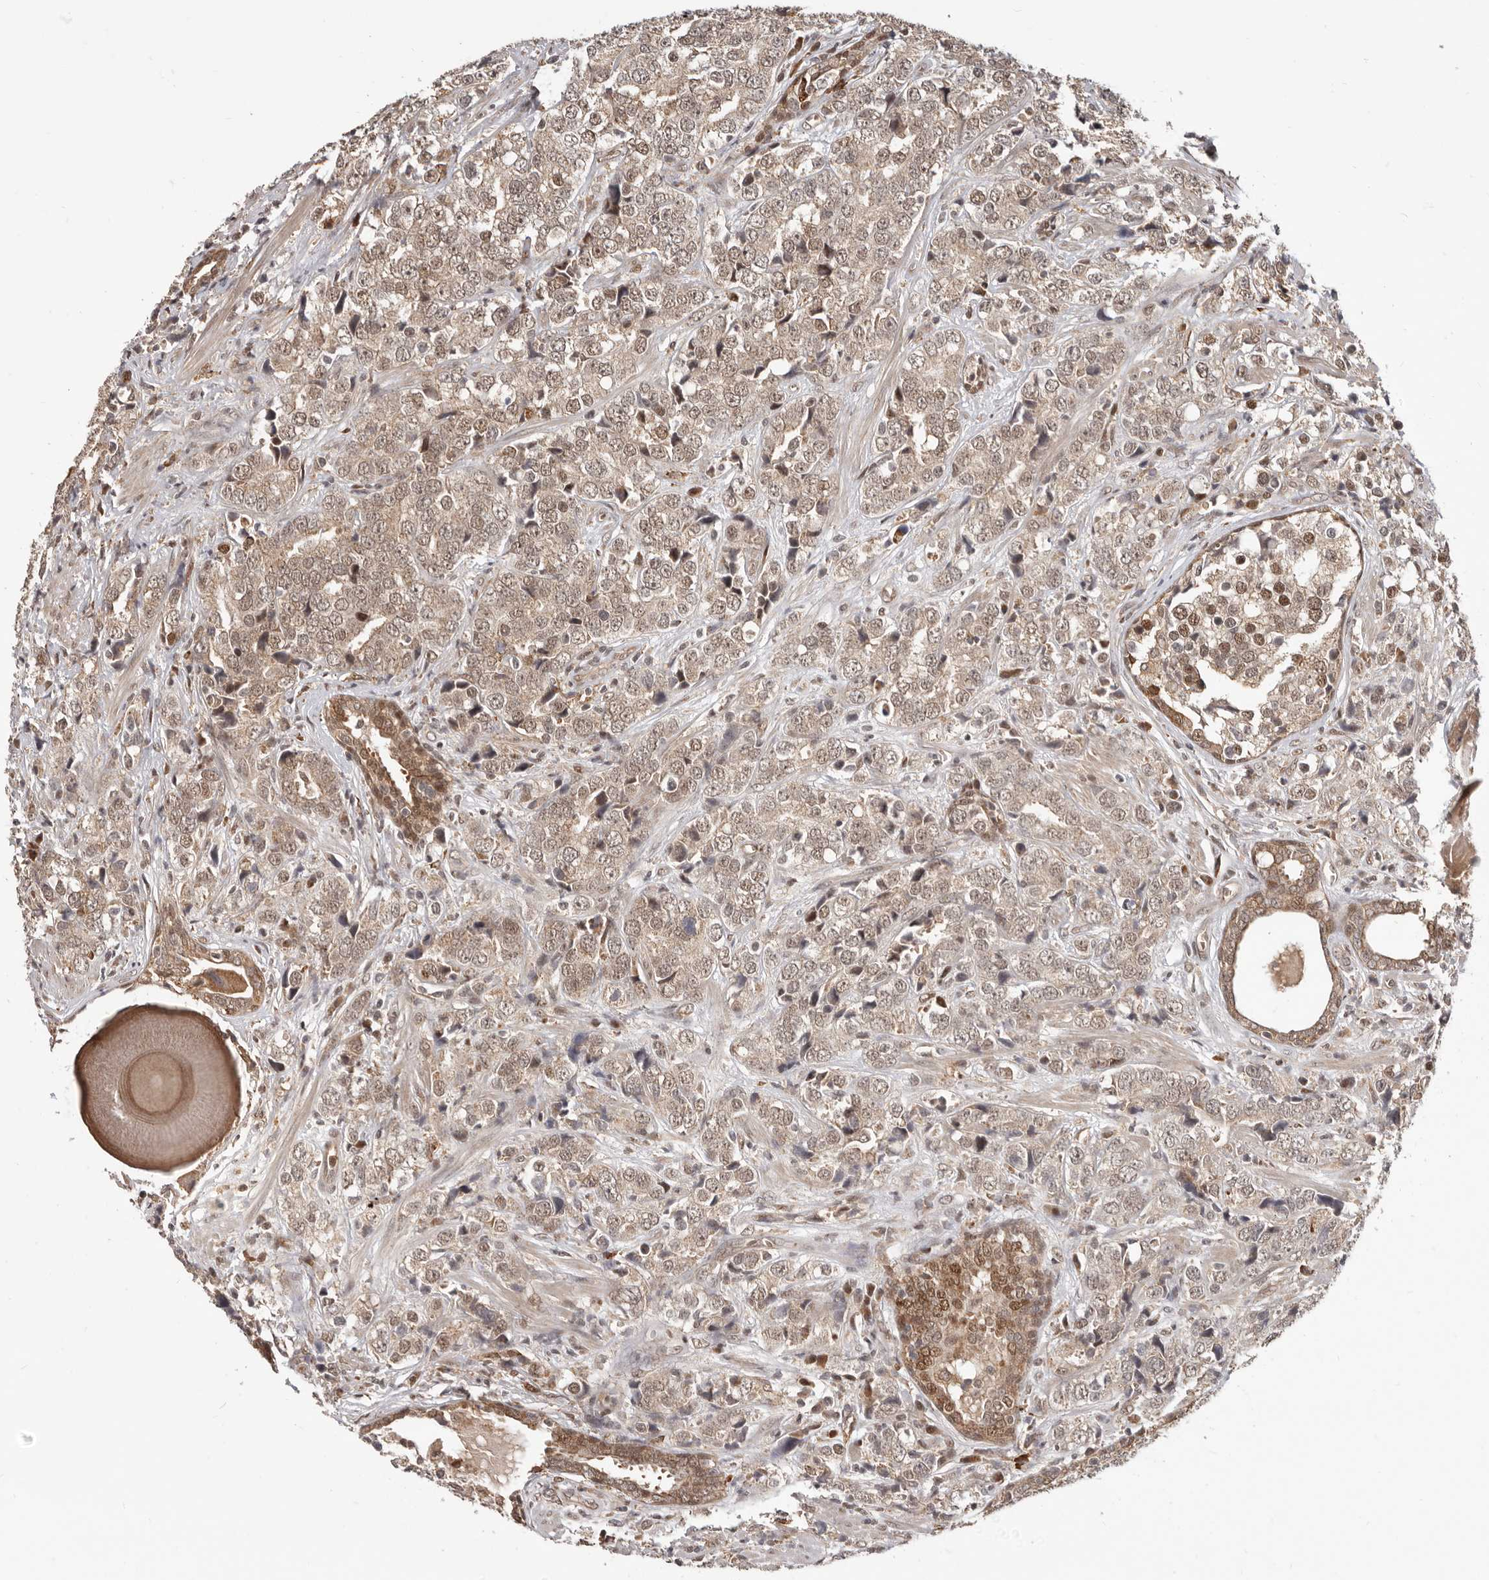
{"staining": {"intensity": "weak", "quantity": ">75%", "location": "cytoplasmic/membranous,nuclear"}, "tissue": "prostate cancer", "cell_type": "Tumor cells", "image_type": "cancer", "snomed": [{"axis": "morphology", "description": "Adenocarcinoma, High grade"}, {"axis": "topography", "description": "Prostate"}], "caption": "Human prostate cancer stained with a protein marker exhibits weak staining in tumor cells.", "gene": "NCOA3", "patient": {"sex": "male", "age": 71}}